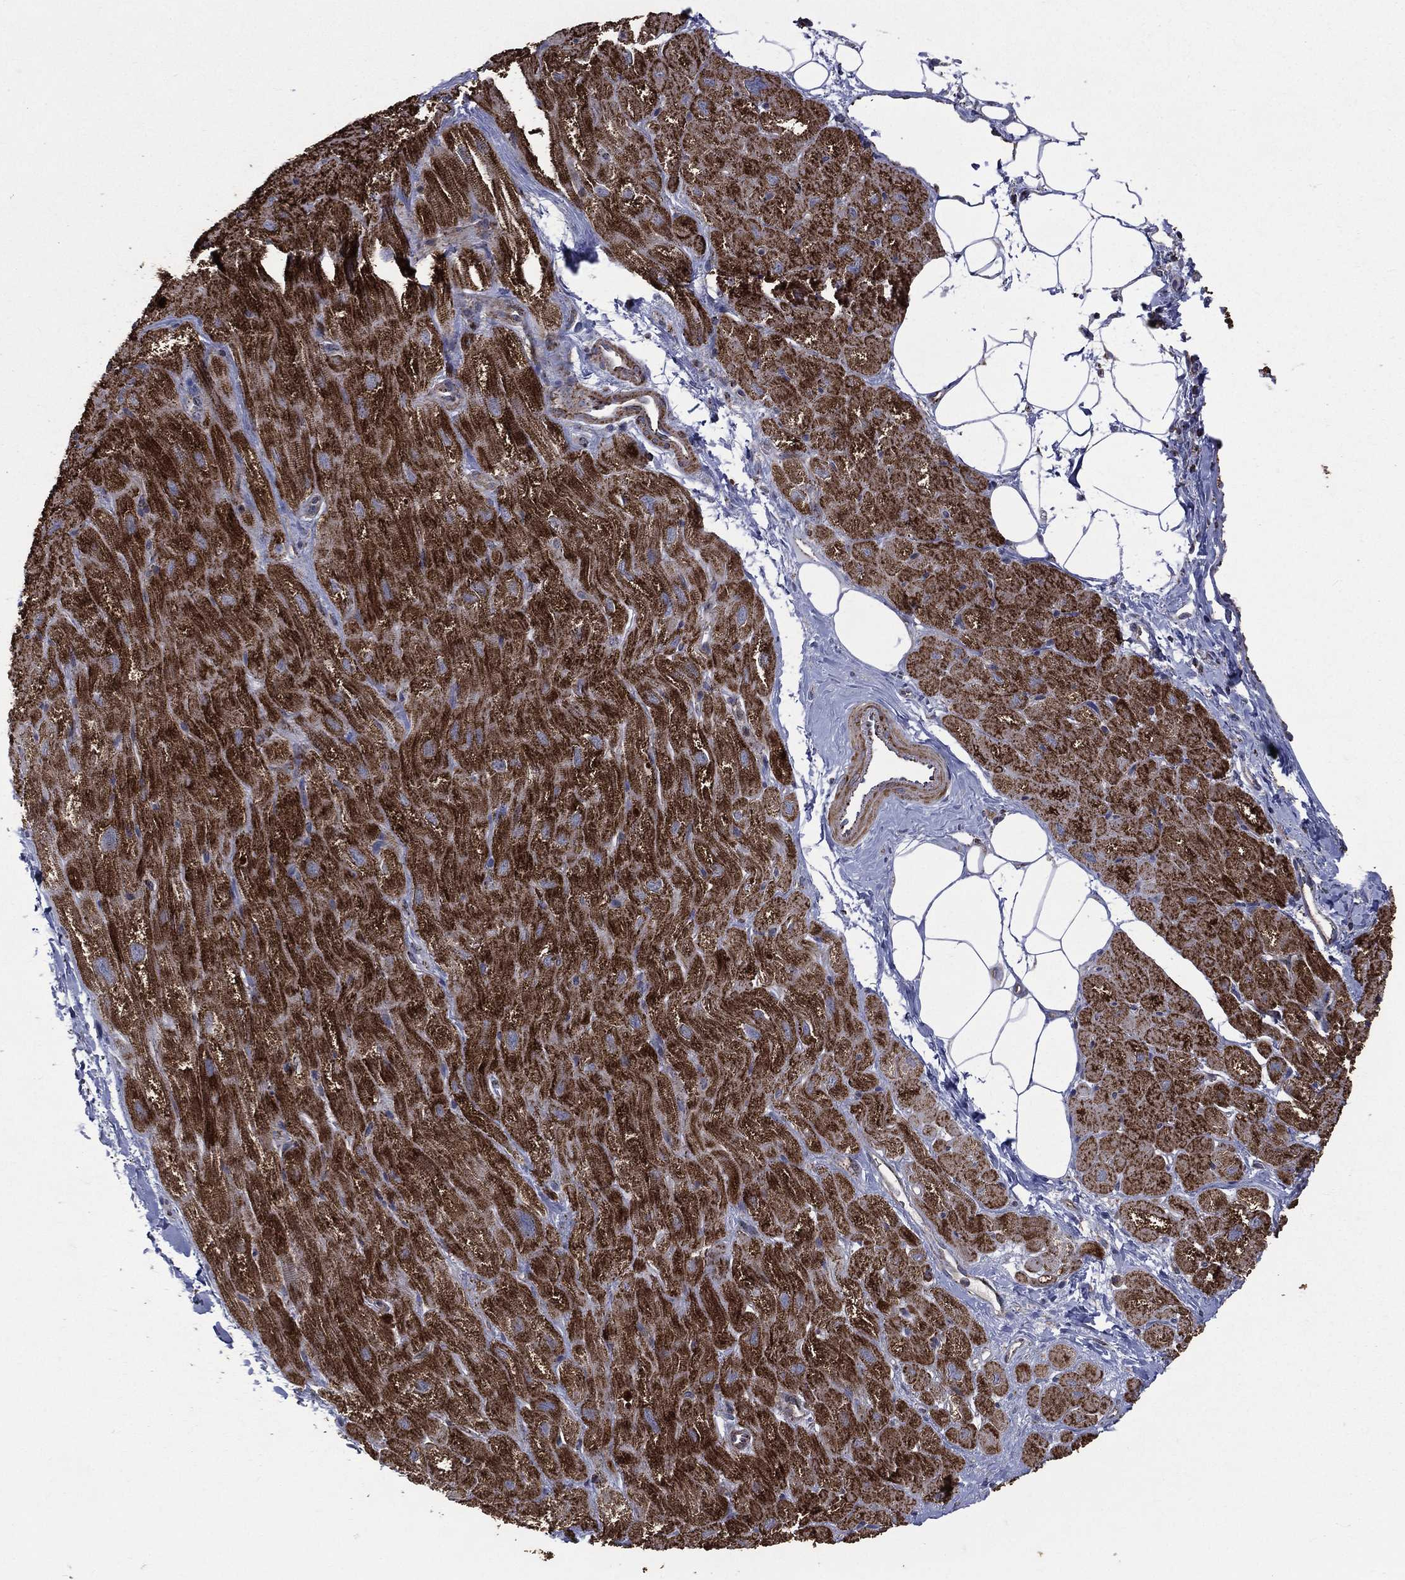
{"staining": {"intensity": "strong", "quantity": ">75%", "location": "cytoplasmic/membranous"}, "tissue": "heart muscle", "cell_type": "Cardiomyocytes", "image_type": "normal", "snomed": [{"axis": "morphology", "description": "Normal tissue, NOS"}, {"axis": "topography", "description": "Heart"}], "caption": "Immunohistochemistry (IHC) histopathology image of unremarkable heart muscle stained for a protein (brown), which shows high levels of strong cytoplasmic/membranous expression in approximately >75% of cardiomyocytes.", "gene": "GOT2", "patient": {"sex": "male", "age": 62}}